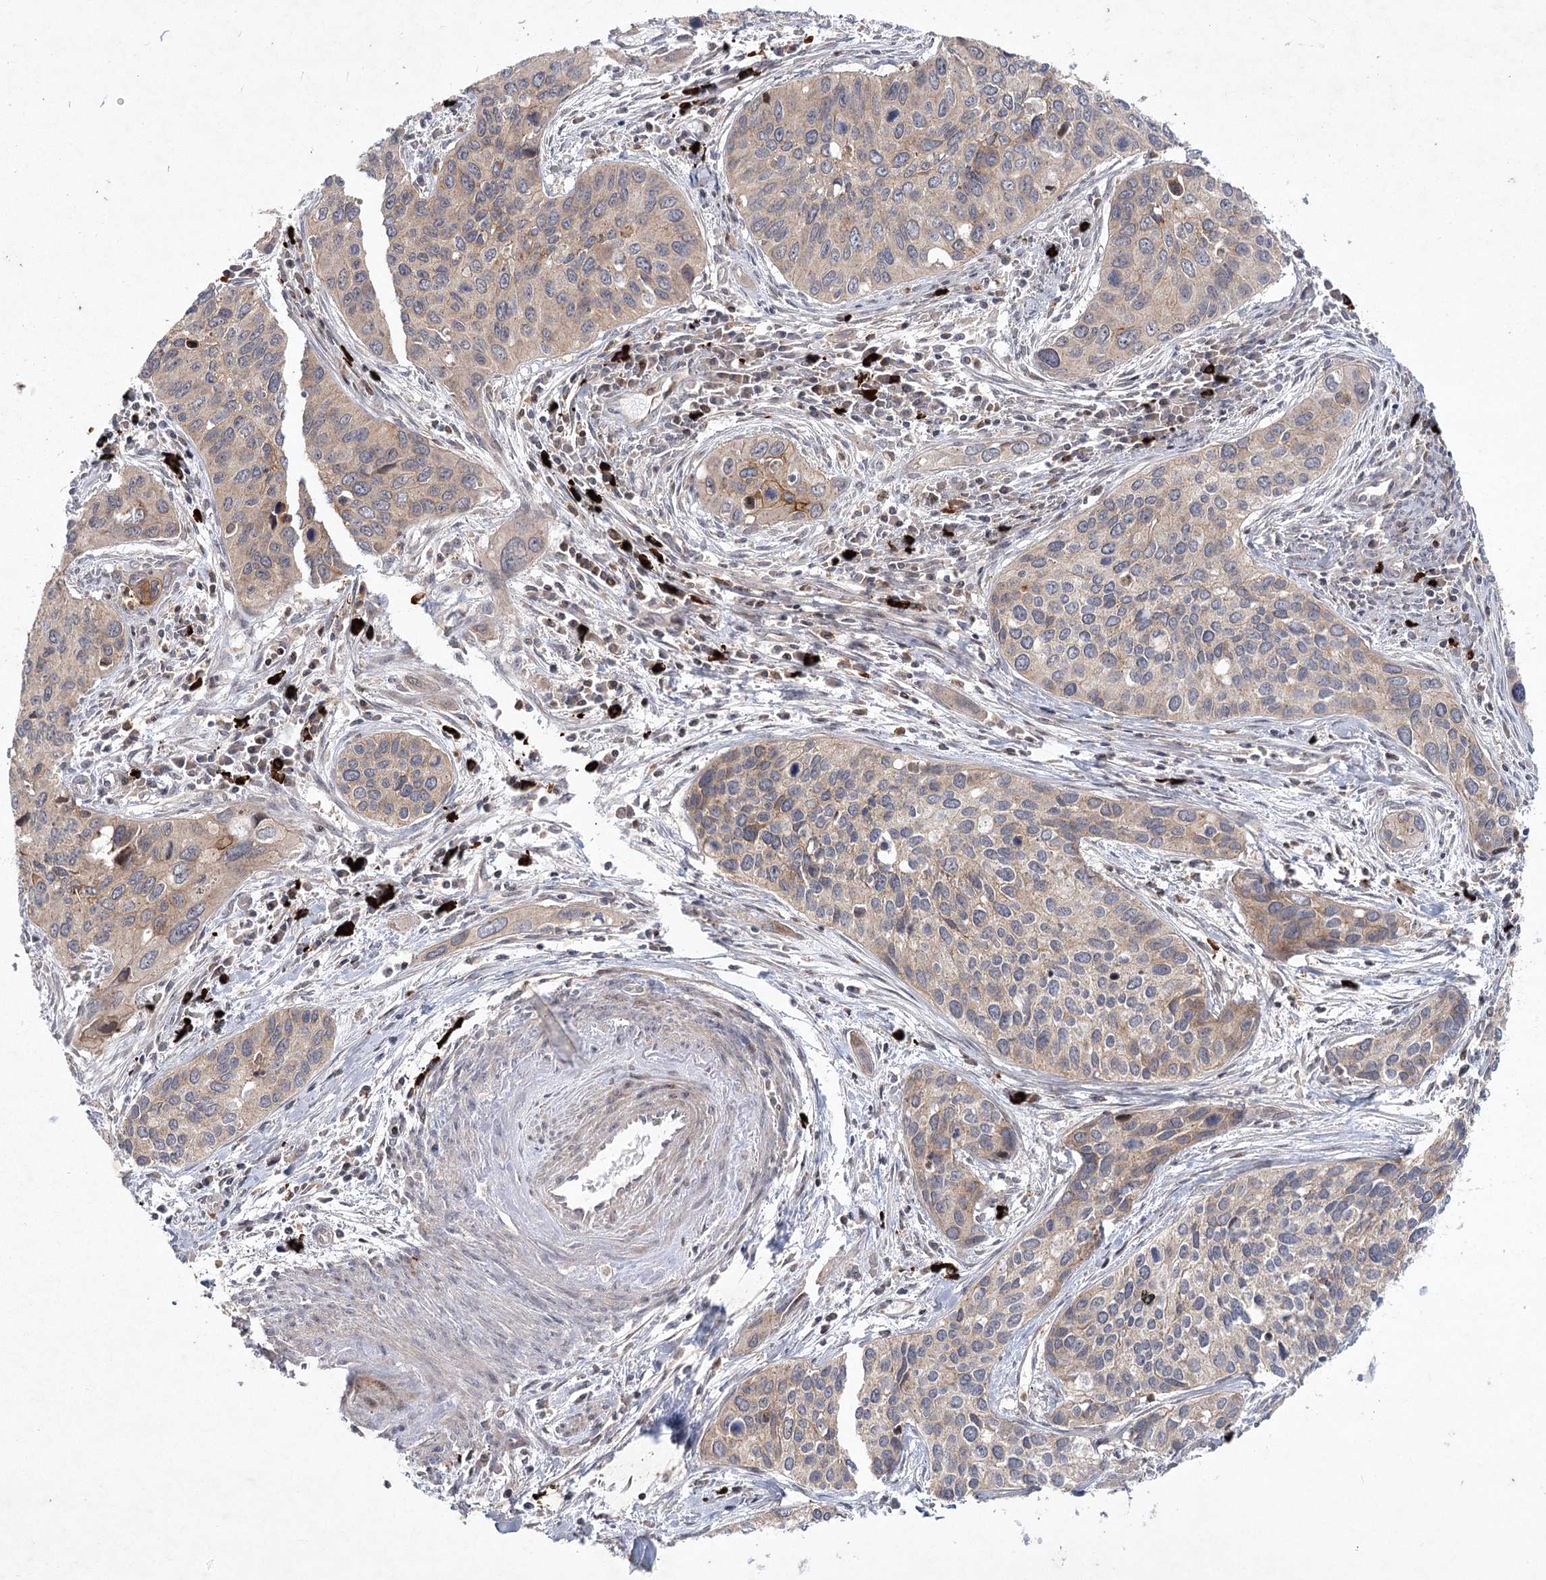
{"staining": {"intensity": "weak", "quantity": ">75%", "location": "cytoplasmic/membranous"}, "tissue": "cervical cancer", "cell_type": "Tumor cells", "image_type": "cancer", "snomed": [{"axis": "morphology", "description": "Squamous cell carcinoma, NOS"}, {"axis": "topography", "description": "Cervix"}], "caption": "Immunohistochemistry (DAB (3,3'-diaminobenzidine)) staining of human cervical cancer shows weak cytoplasmic/membranous protein expression in about >75% of tumor cells. (DAB (3,3'-diaminobenzidine) = brown stain, brightfield microscopy at high magnification).", "gene": "MAP3K13", "patient": {"sex": "female", "age": 55}}